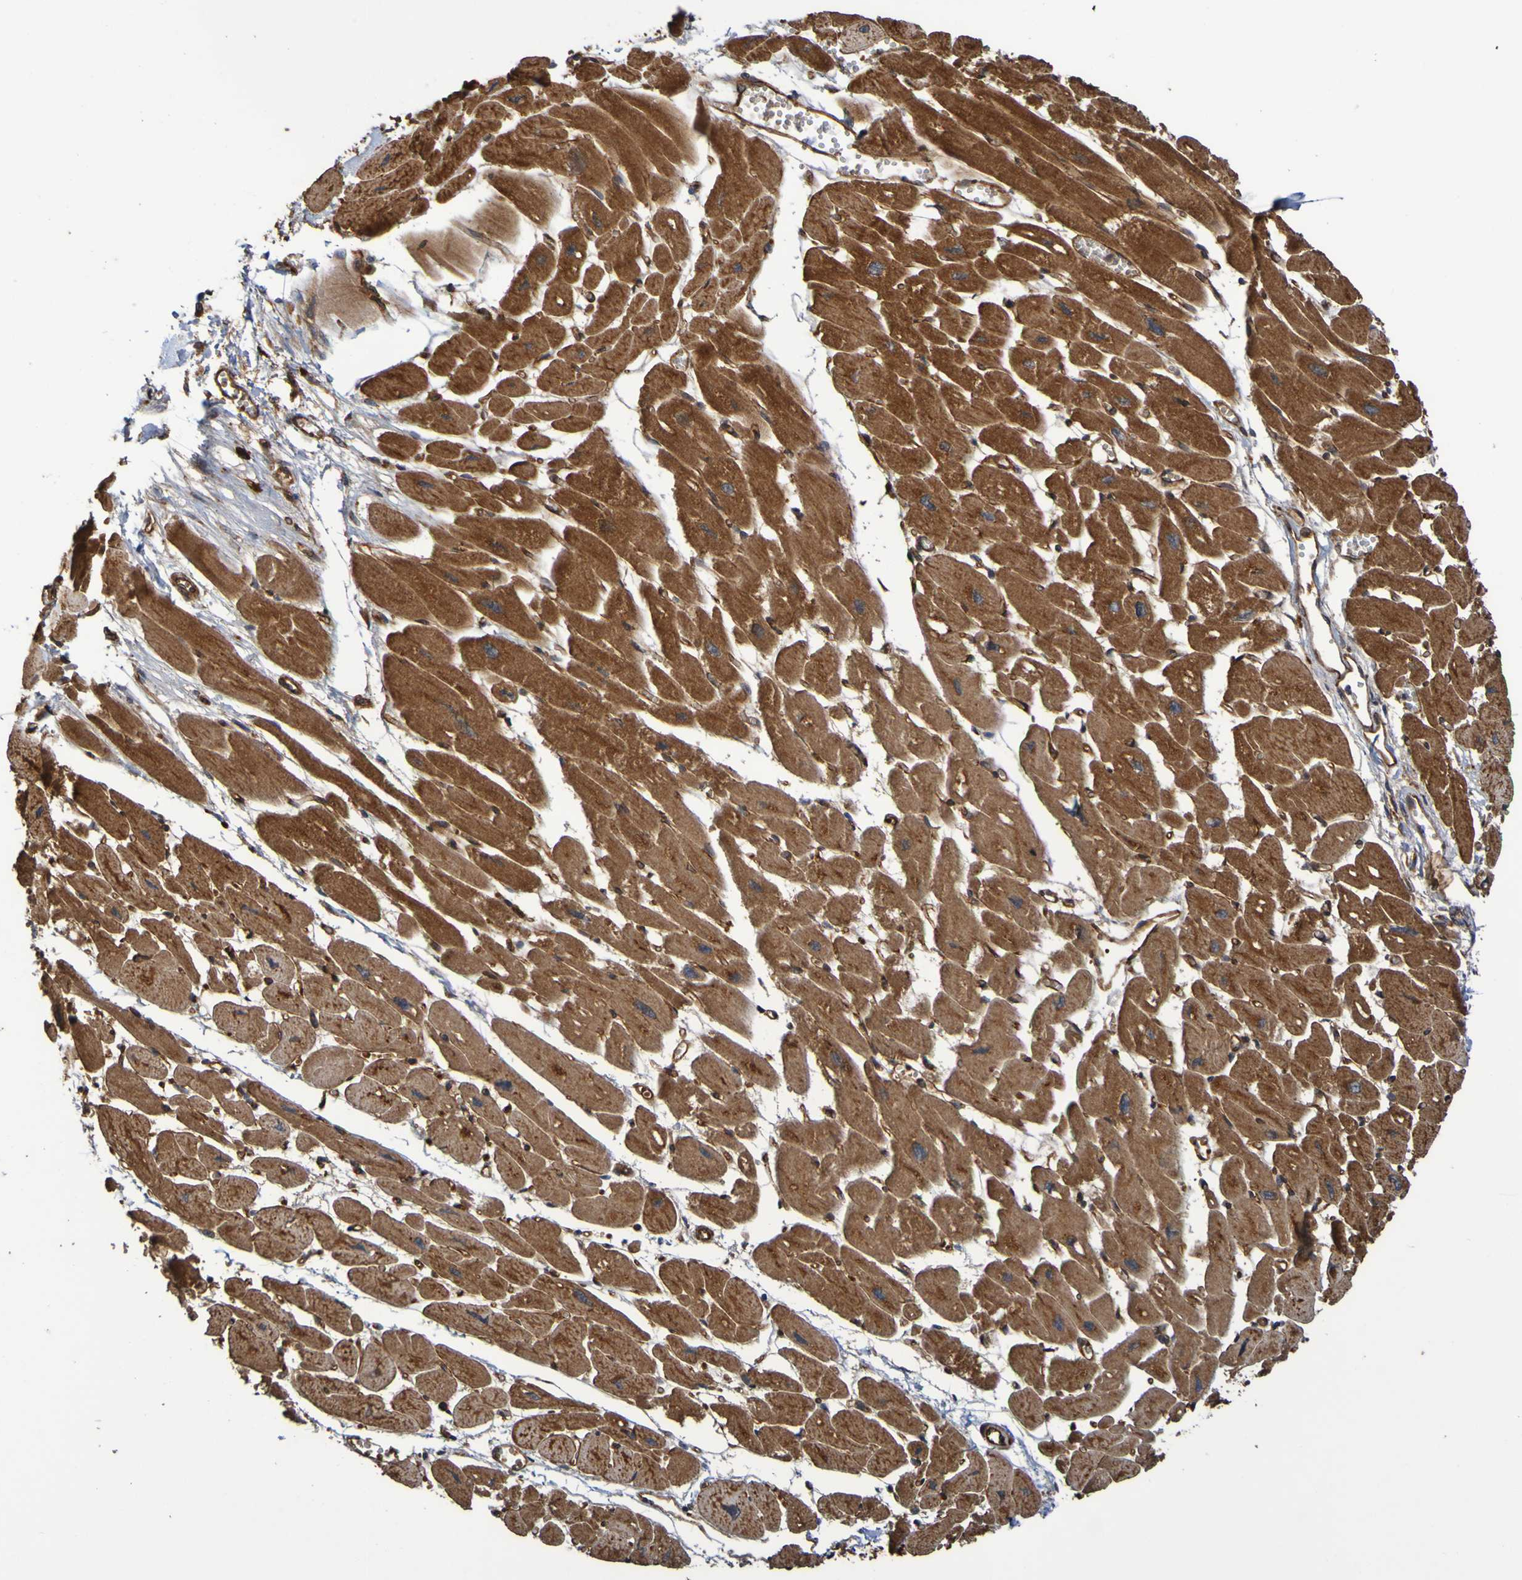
{"staining": {"intensity": "moderate", "quantity": ">75%", "location": "cytoplasmic/membranous"}, "tissue": "heart muscle", "cell_type": "Cardiomyocytes", "image_type": "normal", "snomed": [{"axis": "morphology", "description": "Normal tissue, NOS"}, {"axis": "topography", "description": "Heart"}], "caption": "Protein staining exhibits moderate cytoplasmic/membranous staining in about >75% of cardiomyocytes in normal heart muscle. (Brightfield microscopy of DAB IHC at high magnification).", "gene": "UCN", "patient": {"sex": "female", "age": 54}}